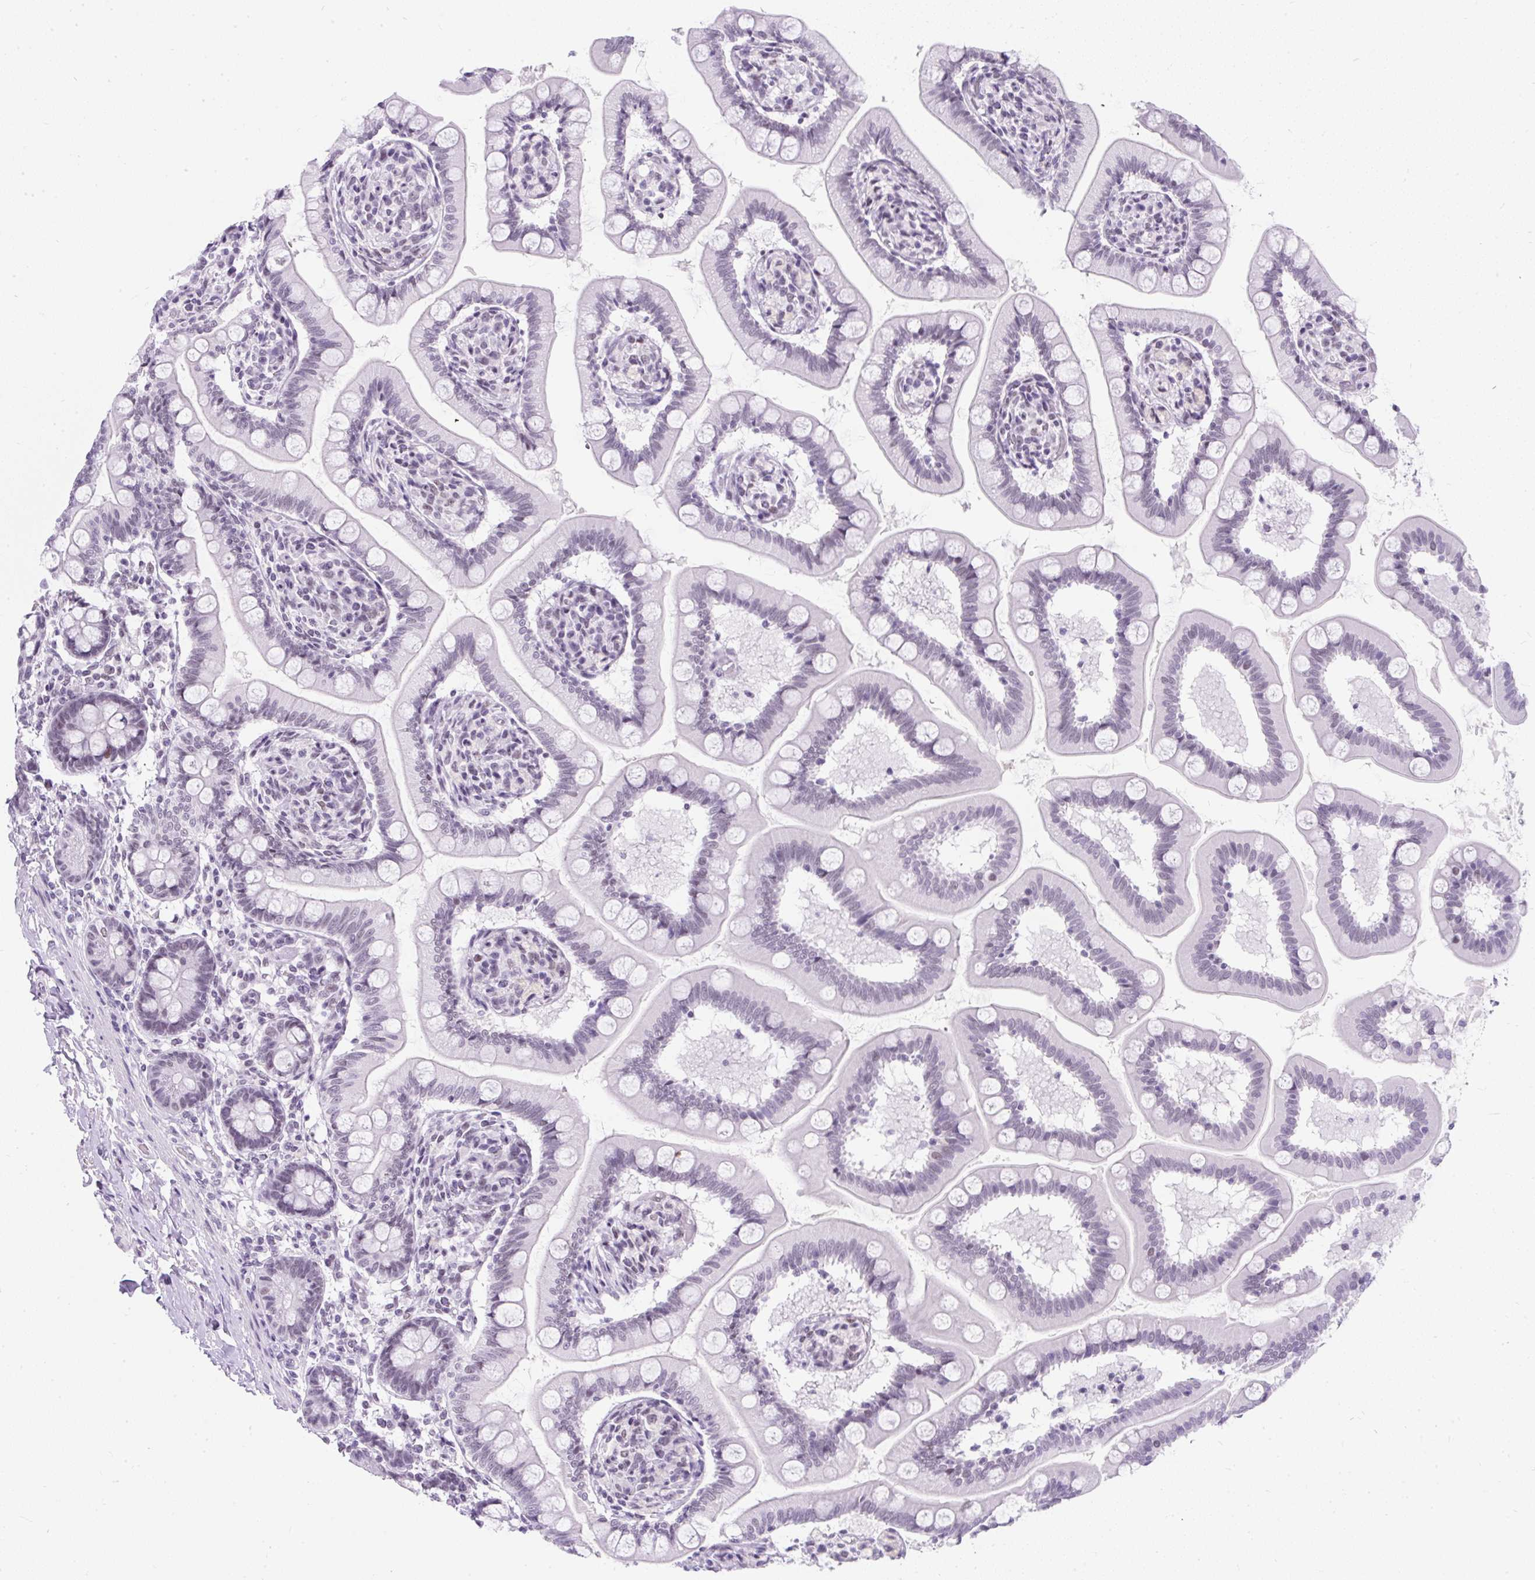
{"staining": {"intensity": "weak", "quantity": "25%-75%", "location": "nuclear"}, "tissue": "small intestine", "cell_type": "Glandular cells", "image_type": "normal", "snomed": [{"axis": "morphology", "description": "Normal tissue, NOS"}, {"axis": "topography", "description": "Small intestine"}], "caption": "Small intestine was stained to show a protein in brown. There is low levels of weak nuclear positivity in about 25%-75% of glandular cells. (brown staining indicates protein expression, while blue staining denotes nuclei).", "gene": "PLCXD2", "patient": {"sex": "female", "age": 64}}